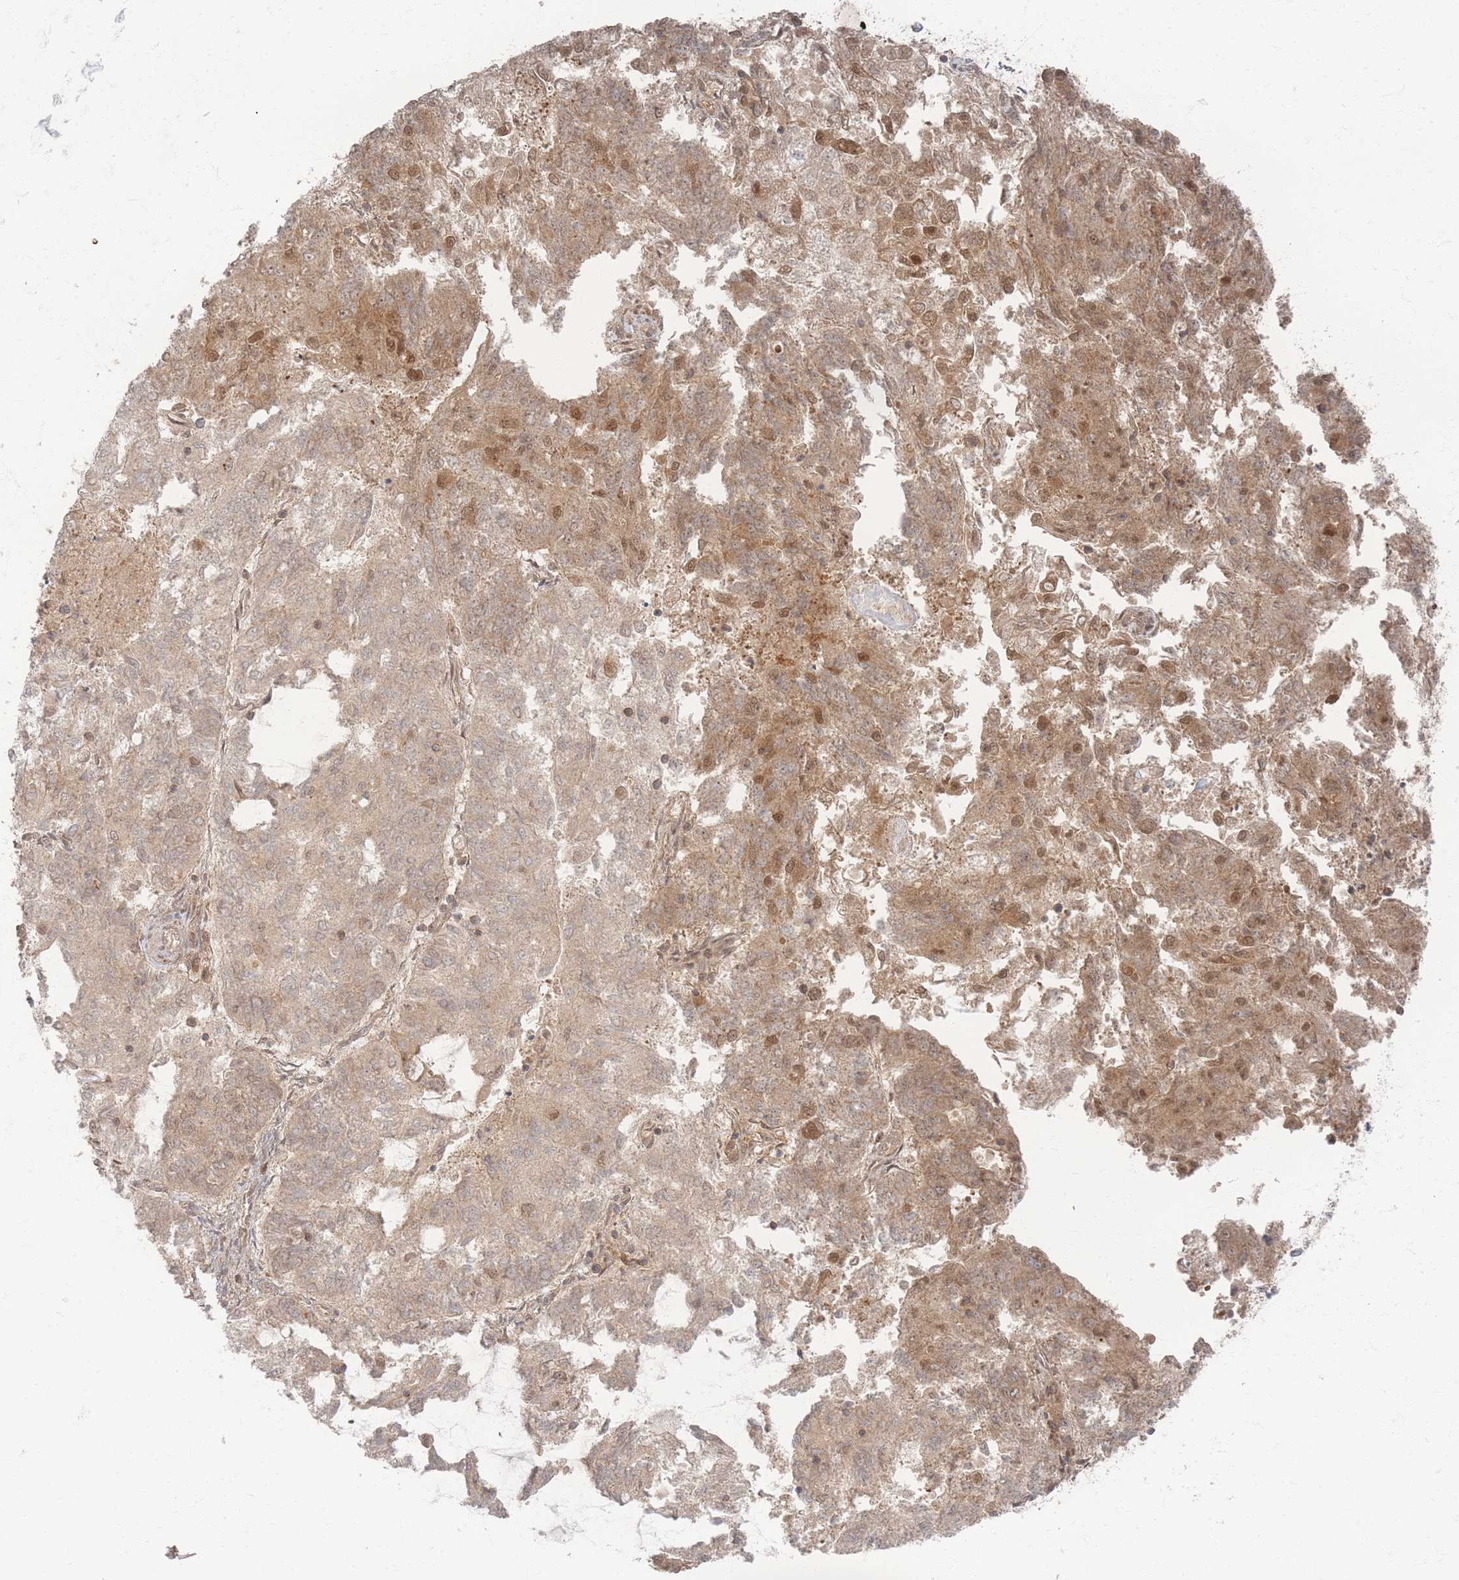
{"staining": {"intensity": "moderate", "quantity": "25%-75%", "location": "cytoplasmic/membranous,nuclear"}, "tissue": "endometrial cancer", "cell_type": "Tumor cells", "image_type": "cancer", "snomed": [{"axis": "morphology", "description": "Adenocarcinoma, NOS"}, {"axis": "topography", "description": "Endometrium"}], "caption": "Immunohistochemistry (IHC) micrograph of endometrial adenocarcinoma stained for a protein (brown), which demonstrates medium levels of moderate cytoplasmic/membranous and nuclear expression in about 25%-75% of tumor cells.", "gene": "PSMD9", "patient": {"sex": "female", "age": 82}}